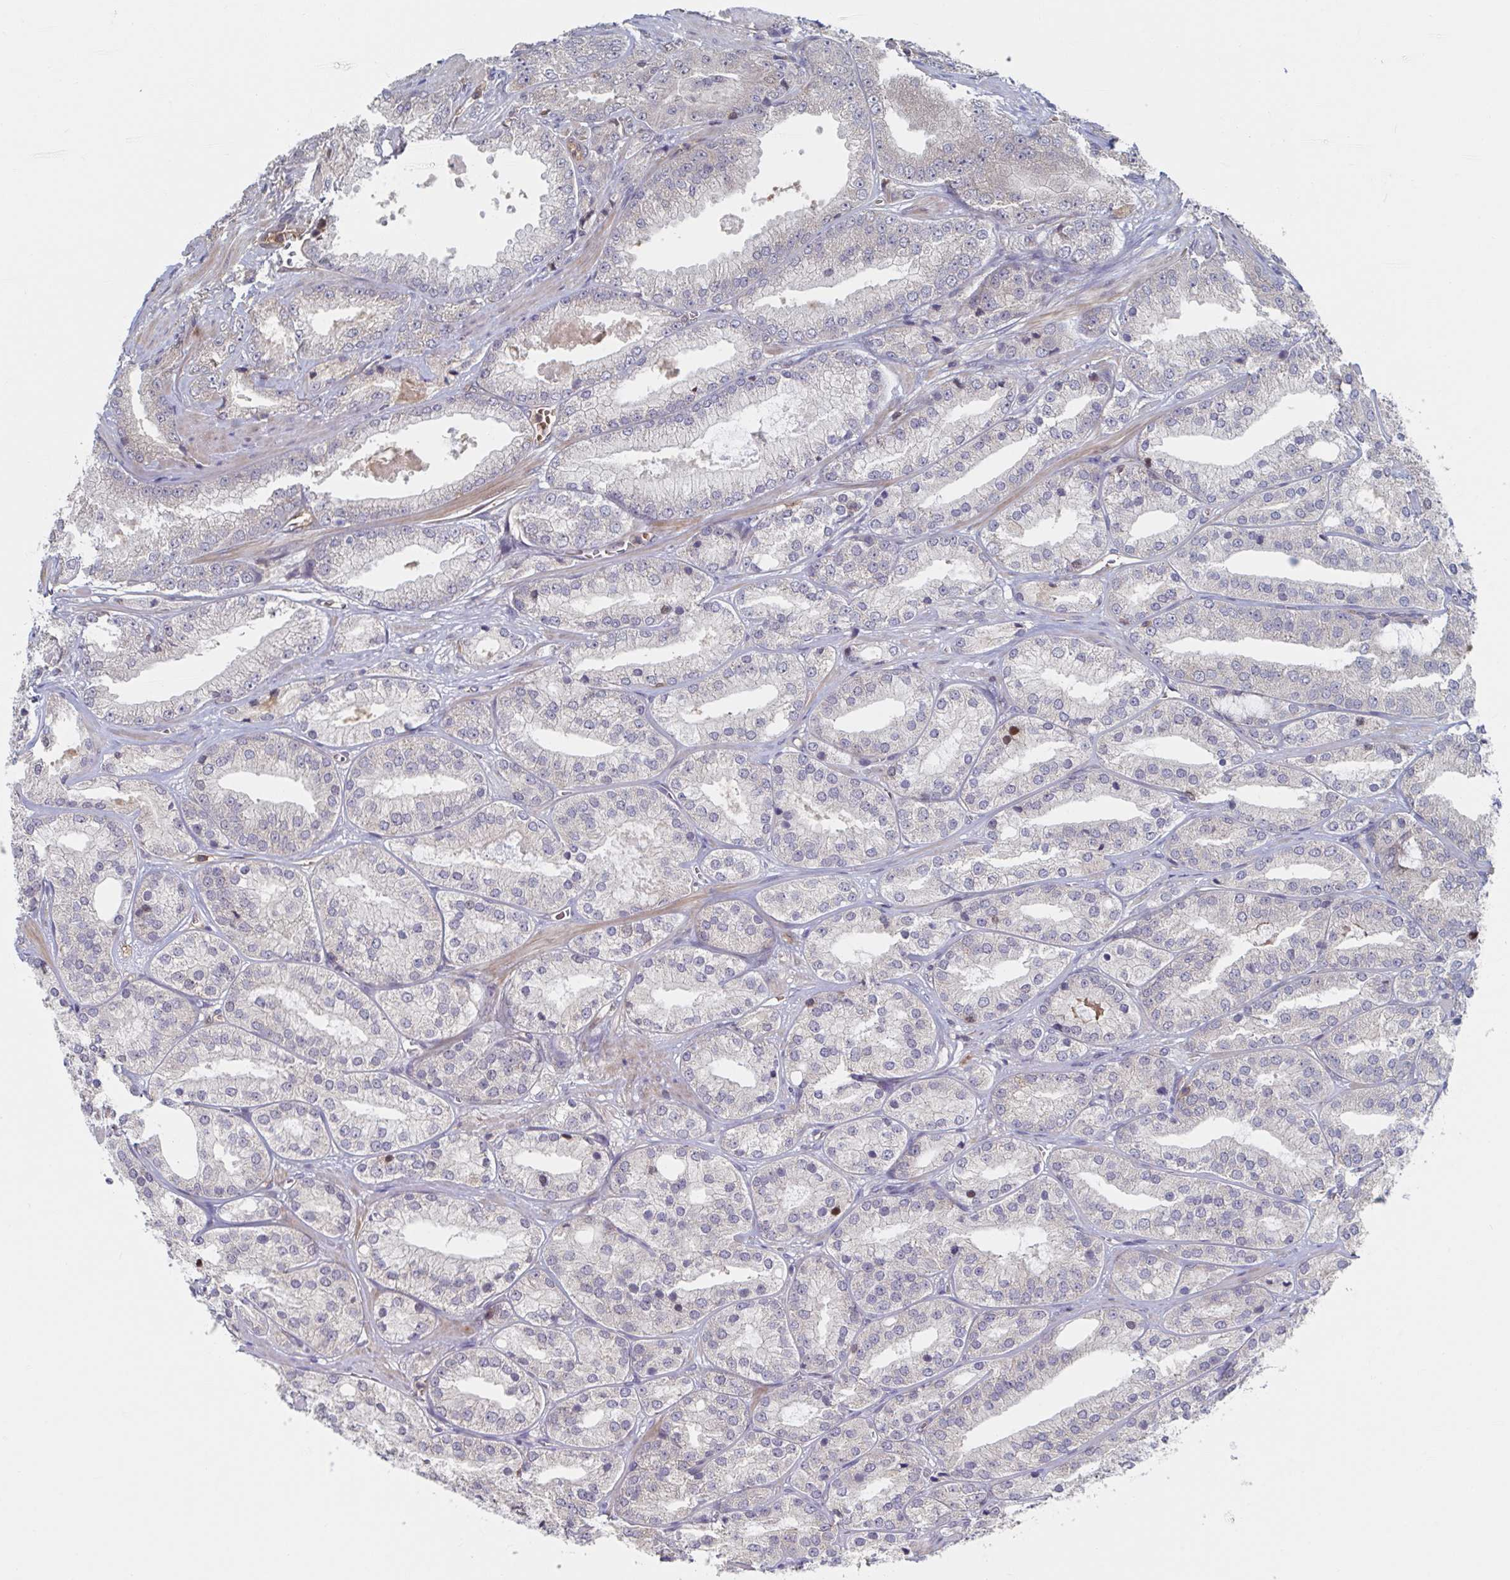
{"staining": {"intensity": "negative", "quantity": "none", "location": "none"}, "tissue": "prostate cancer", "cell_type": "Tumor cells", "image_type": "cancer", "snomed": [{"axis": "morphology", "description": "Adenocarcinoma, High grade"}, {"axis": "topography", "description": "Prostate"}], "caption": "Adenocarcinoma (high-grade) (prostate) was stained to show a protein in brown. There is no significant positivity in tumor cells. (Stains: DAB (3,3'-diaminobenzidine) IHC with hematoxylin counter stain, Microscopy: brightfield microscopy at high magnification).", "gene": "DHRS12", "patient": {"sex": "male", "age": 68}}